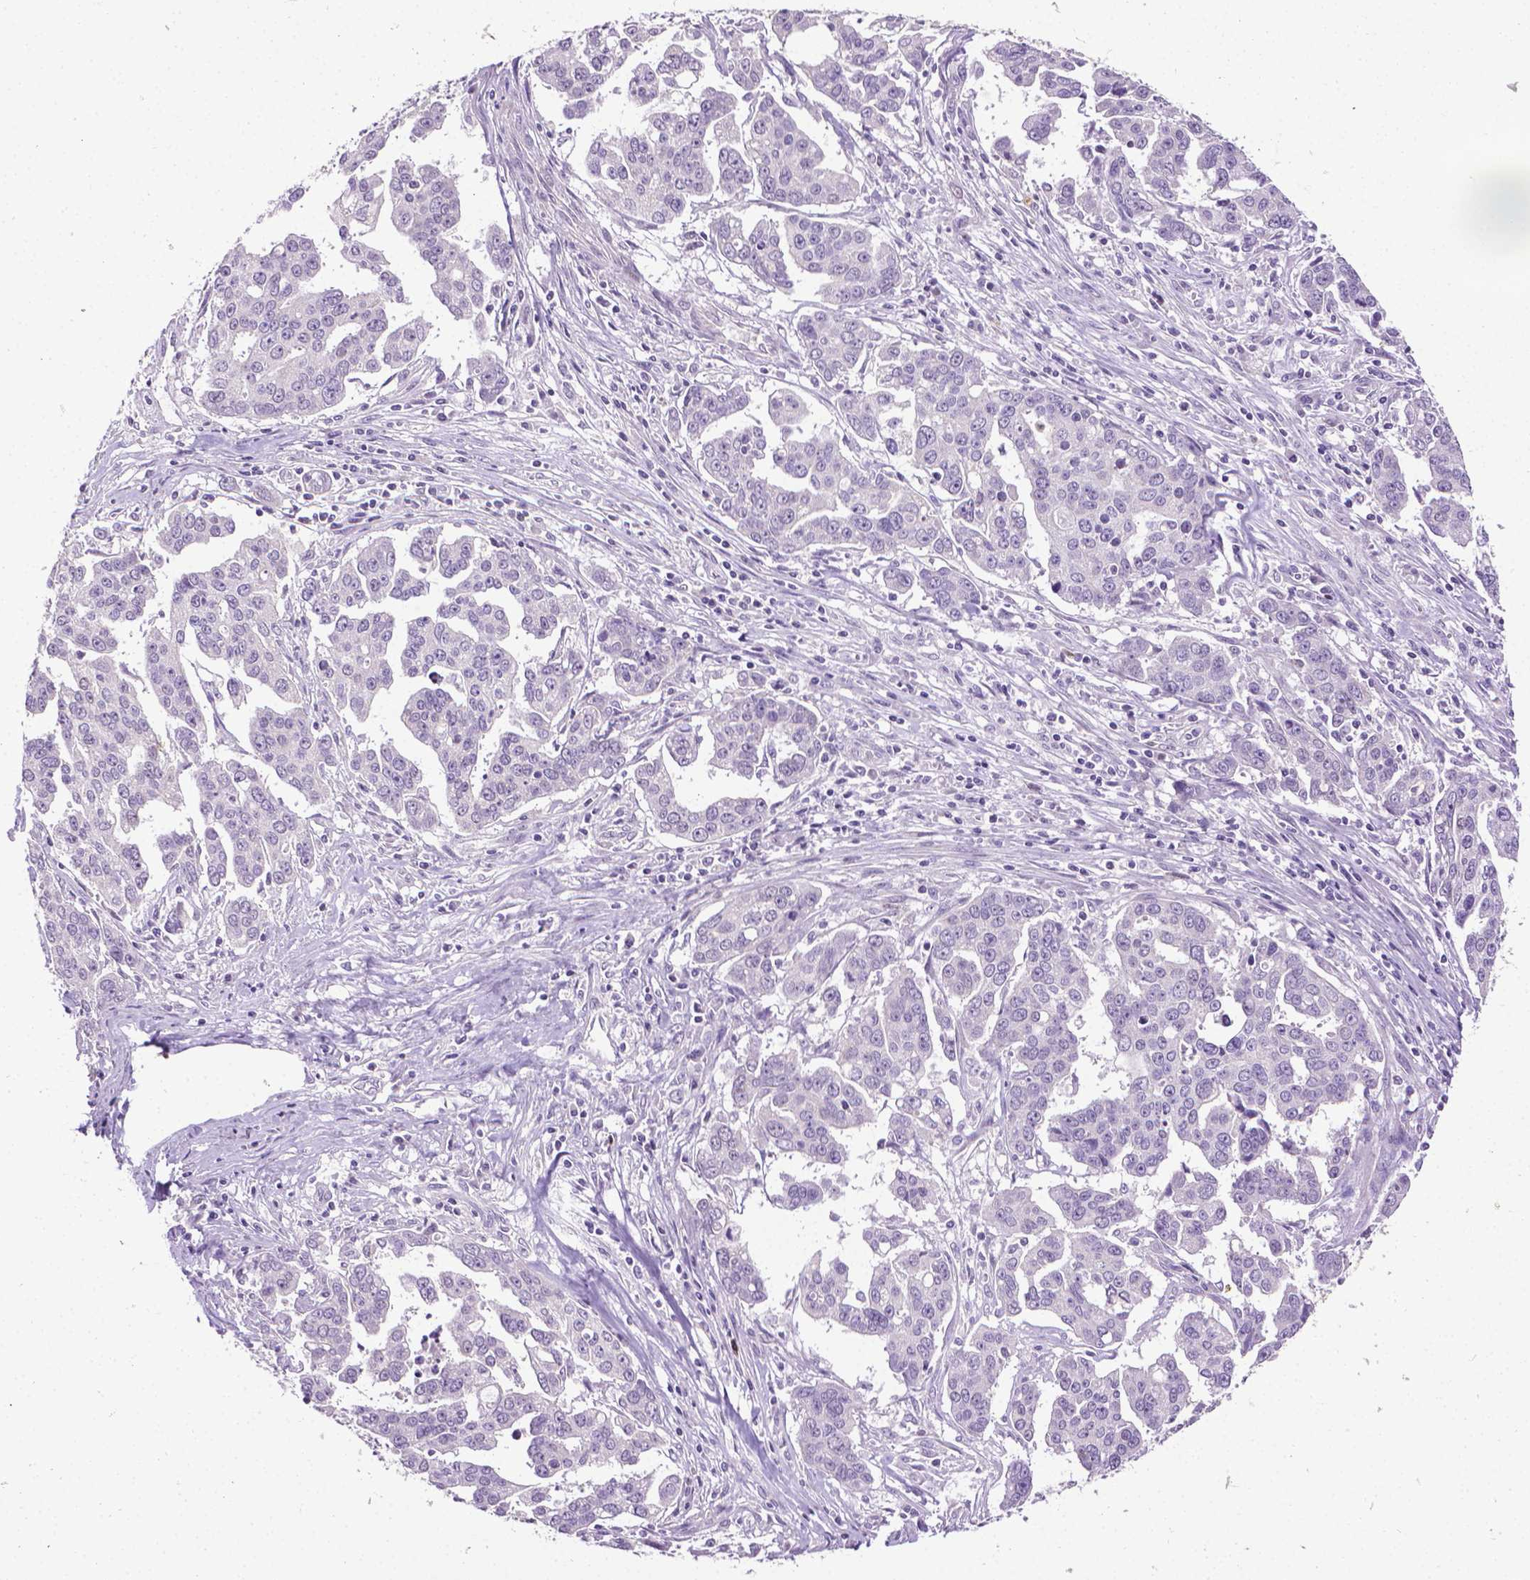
{"staining": {"intensity": "negative", "quantity": "none", "location": "none"}, "tissue": "ovarian cancer", "cell_type": "Tumor cells", "image_type": "cancer", "snomed": [{"axis": "morphology", "description": "Carcinoma, endometroid"}, {"axis": "topography", "description": "Ovary"}], "caption": "Tumor cells show no significant positivity in endometroid carcinoma (ovarian).", "gene": "CDKN2D", "patient": {"sex": "female", "age": 78}}